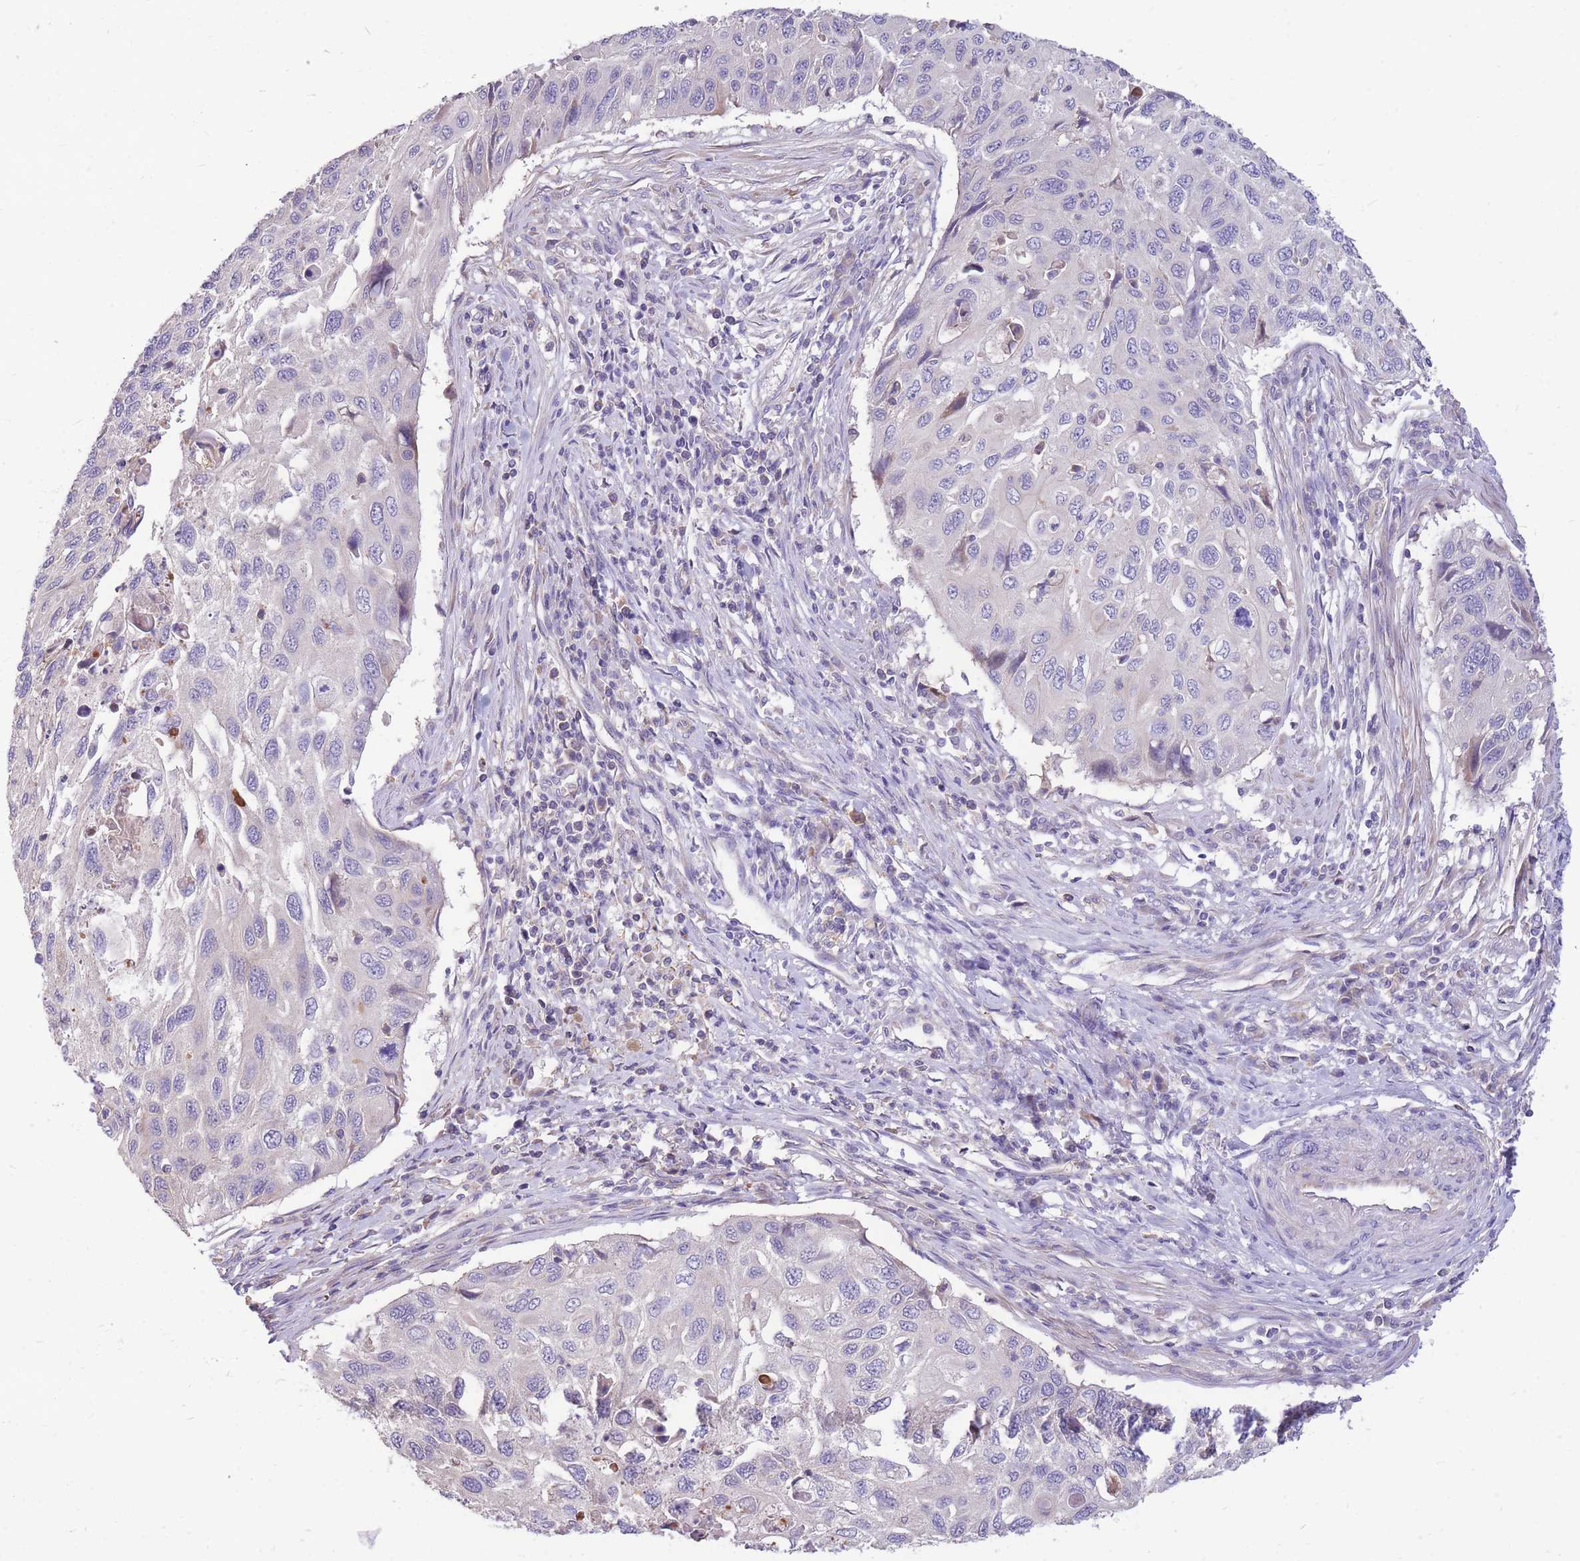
{"staining": {"intensity": "negative", "quantity": "none", "location": "none"}, "tissue": "cervical cancer", "cell_type": "Tumor cells", "image_type": "cancer", "snomed": [{"axis": "morphology", "description": "Squamous cell carcinoma, NOS"}, {"axis": "topography", "description": "Cervix"}], "caption": "Histopathology image shows no significant protein expression in tumor cells of cervical cancer (squamous cell carcinoma).", "gene": "OR5T1", "patient": {"sex": "female", "age": 70}}